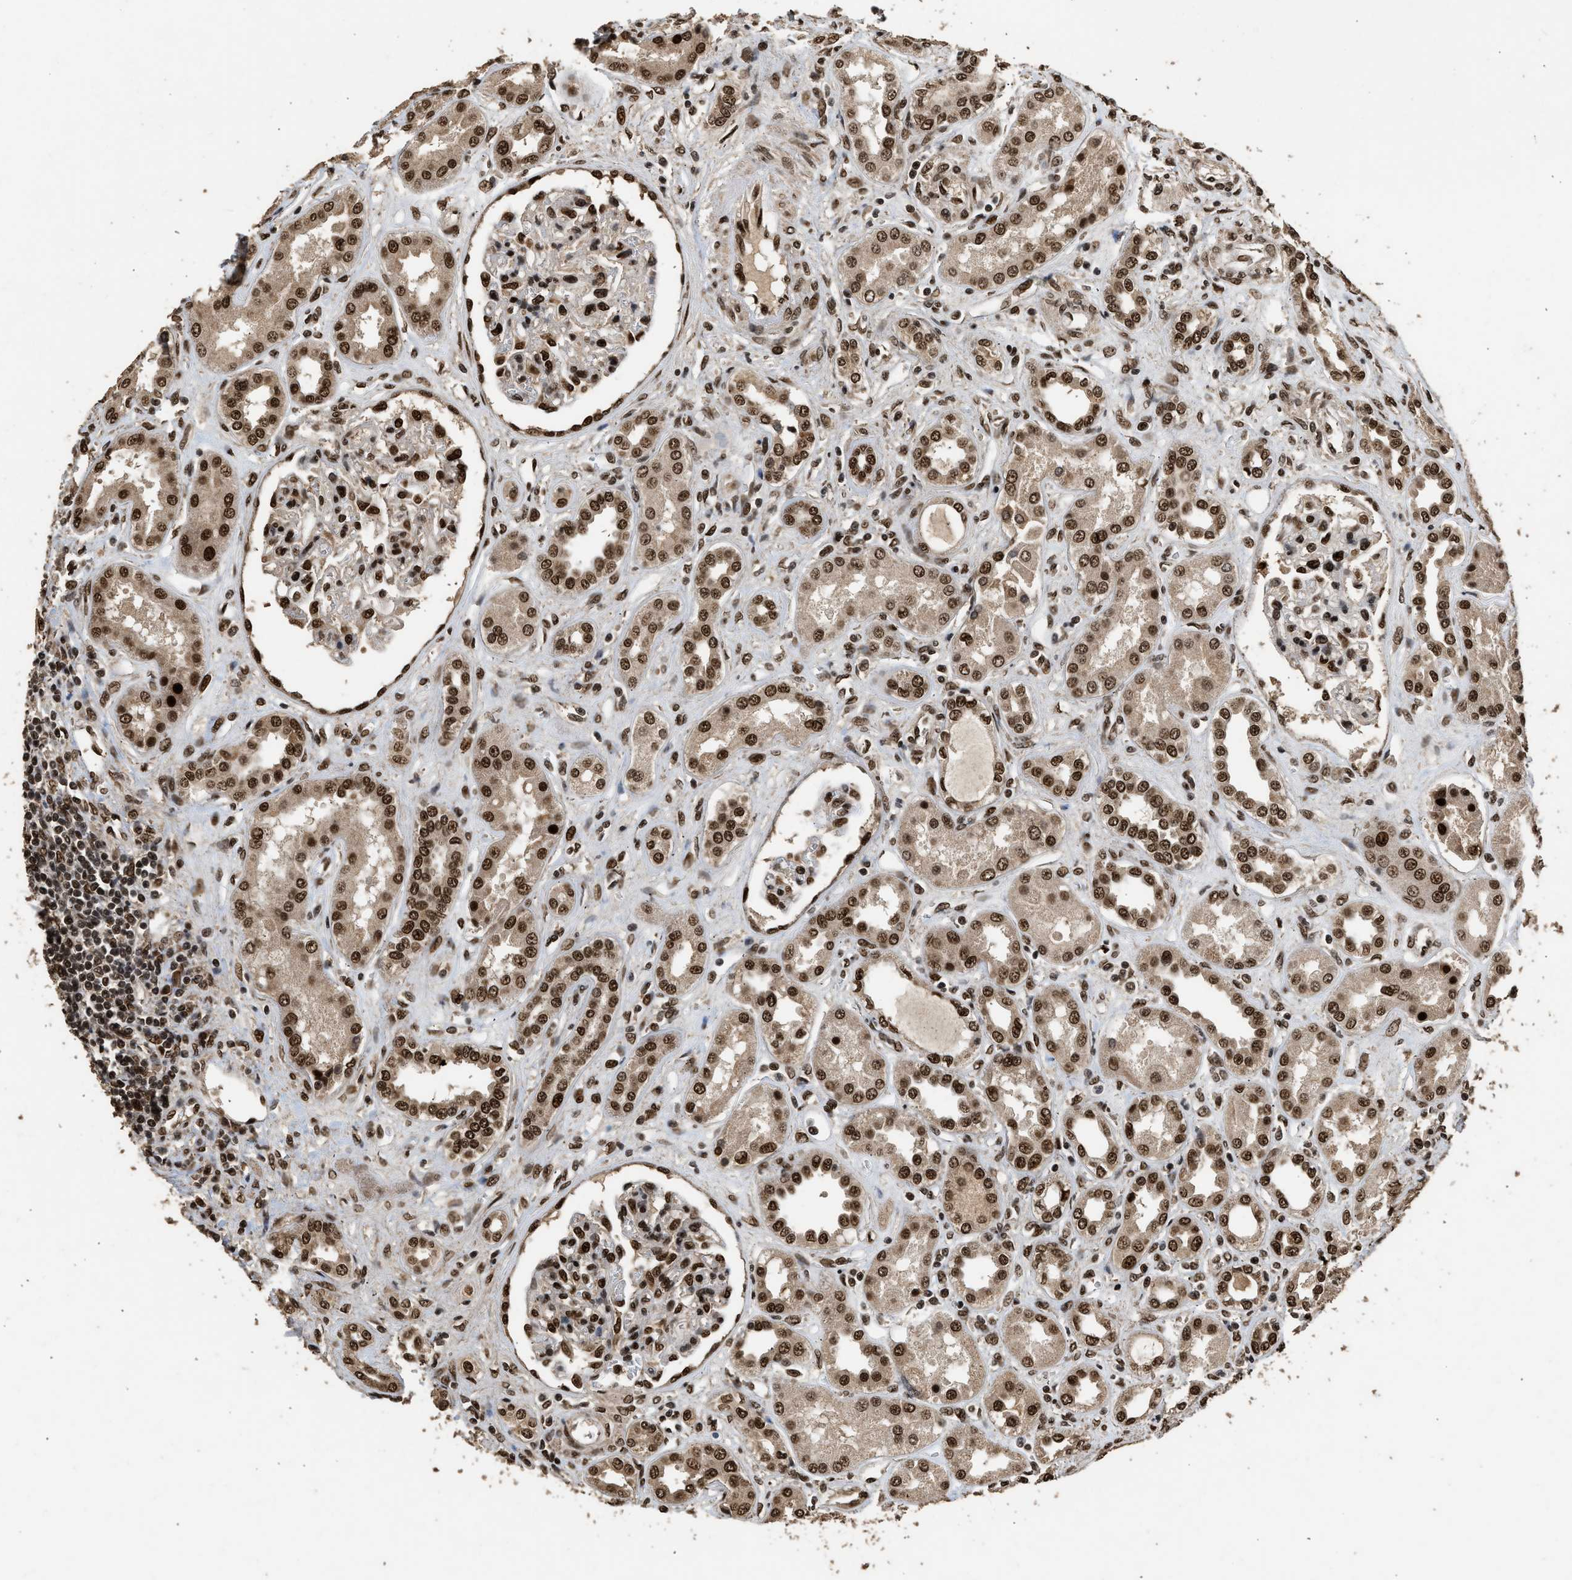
{"staining": {"intensity": "strong", "quantity": ">75%", "location": "nuclear"}, "tissue": "kidney", "cell_type": "Cells in glomeruli", "image_type": "normal", "snomed": [{"axis": "morphology", "description": "Normal tissue, NOS"}, {"axis": "topography", "description": "Kidney"}], "caption": "The immunohistochemical stain labels strong nuclear positivity in cells in glomeruli of benign kidney.", "gene": "PPP4R3B", "patient": {"sex": "male", "age": 59}}